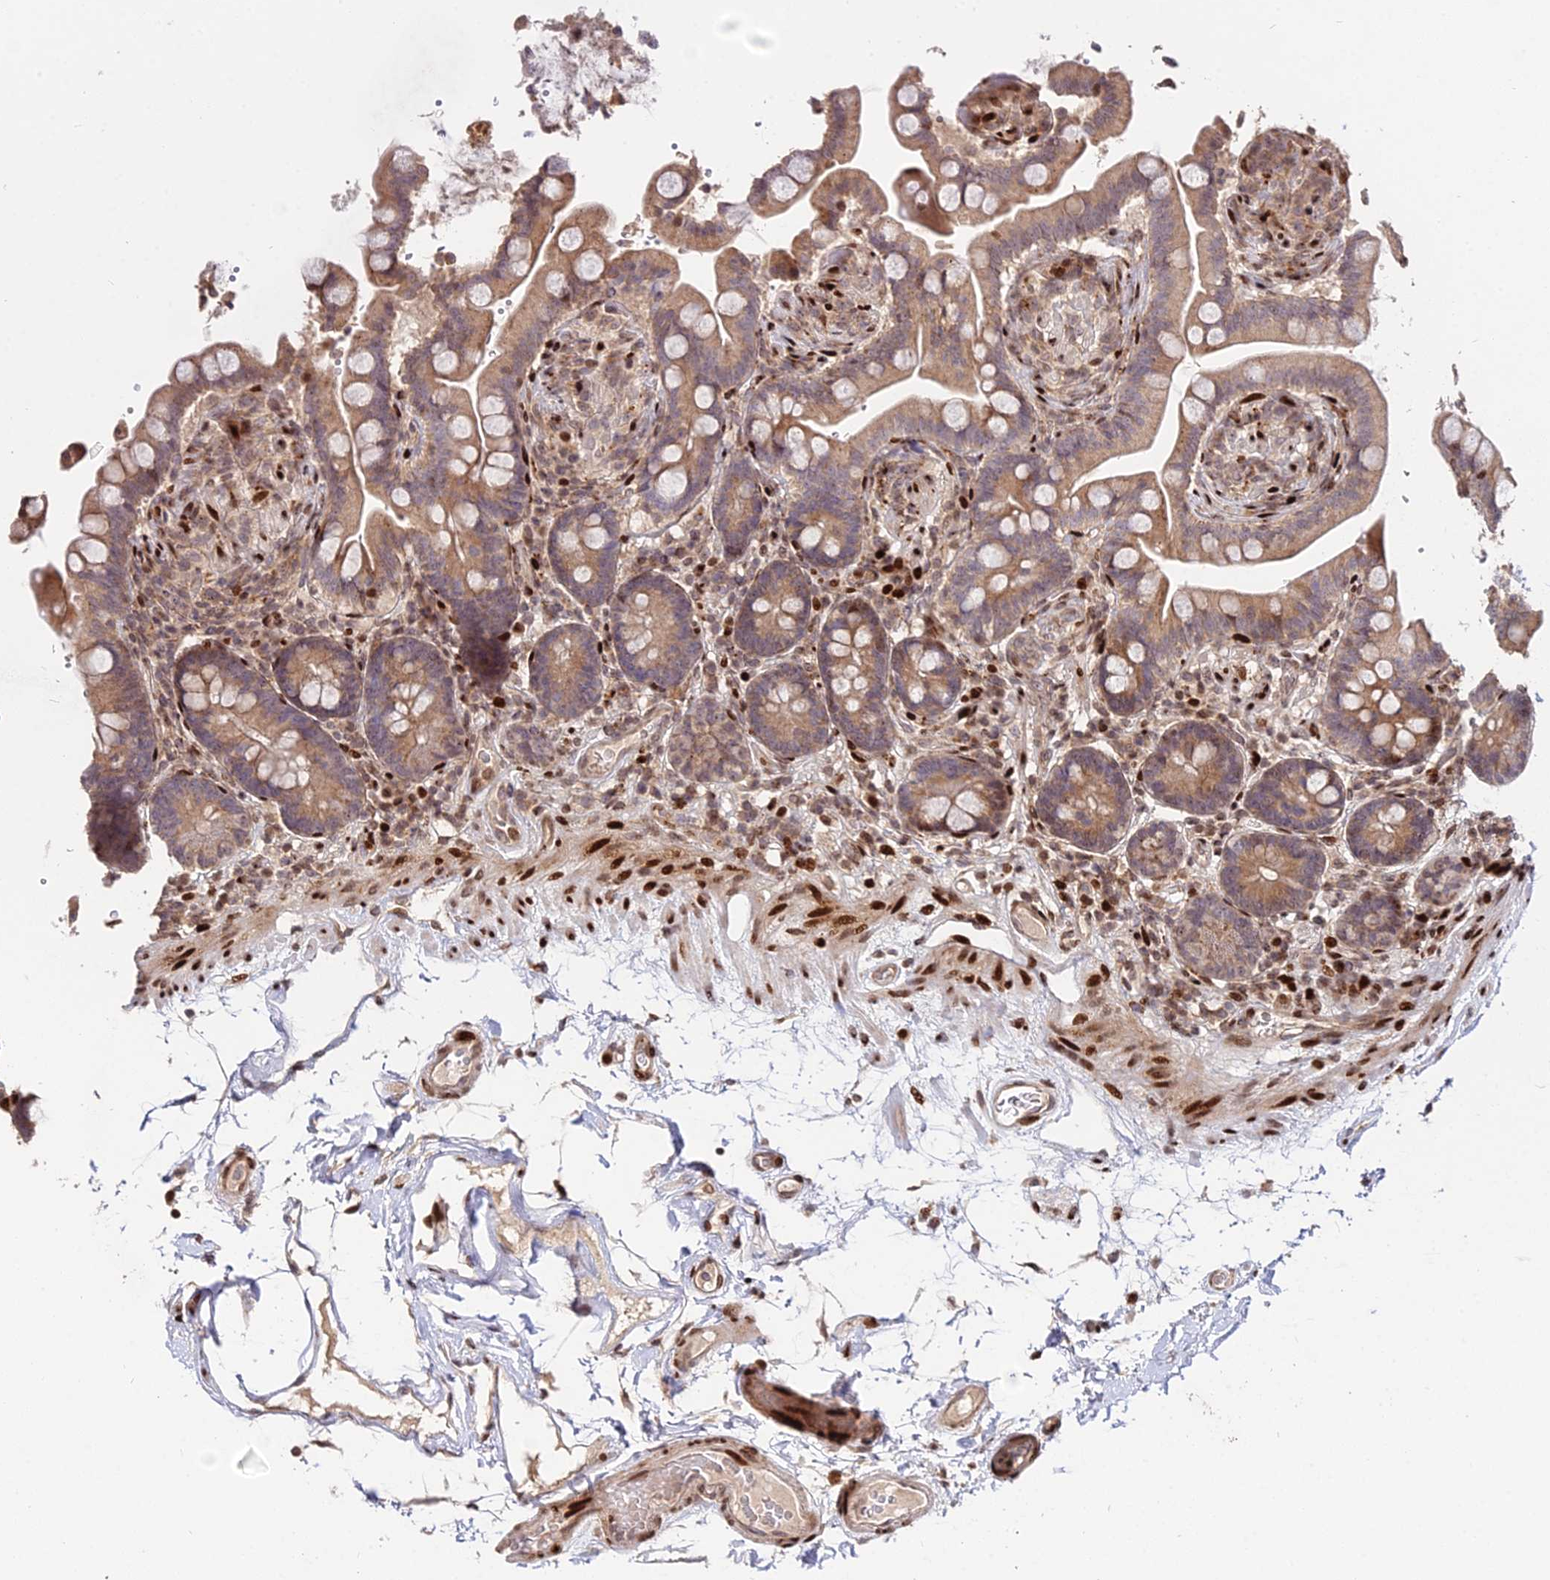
{"staining": {"intensity": "moderate", "quantity": ">75%", "location": "nuclear"}, "tissue": "colon", "cell_type": "Endothelial cells", "image_type": "normal", "snomed": [{"axis": "morphology", "description": "Normal tissue, NOS"}, {"axis": "topography", "description": "Smooth muscle"}, {"axis": "topography", "description": "Colon"}], "caption": "Immunohistochemistry (IHC) of normal human colon displays medium levels of moderate nuclear expression in about >75% of endothelial cells. Using DAB (3,3'-diaminobenzidine) (brown) and hematoxylin (blue) stains, captured at high magnification using brightfield microscopy.", "gene": "RBMS2", "patient": {"sex": "male", "age": 73}}